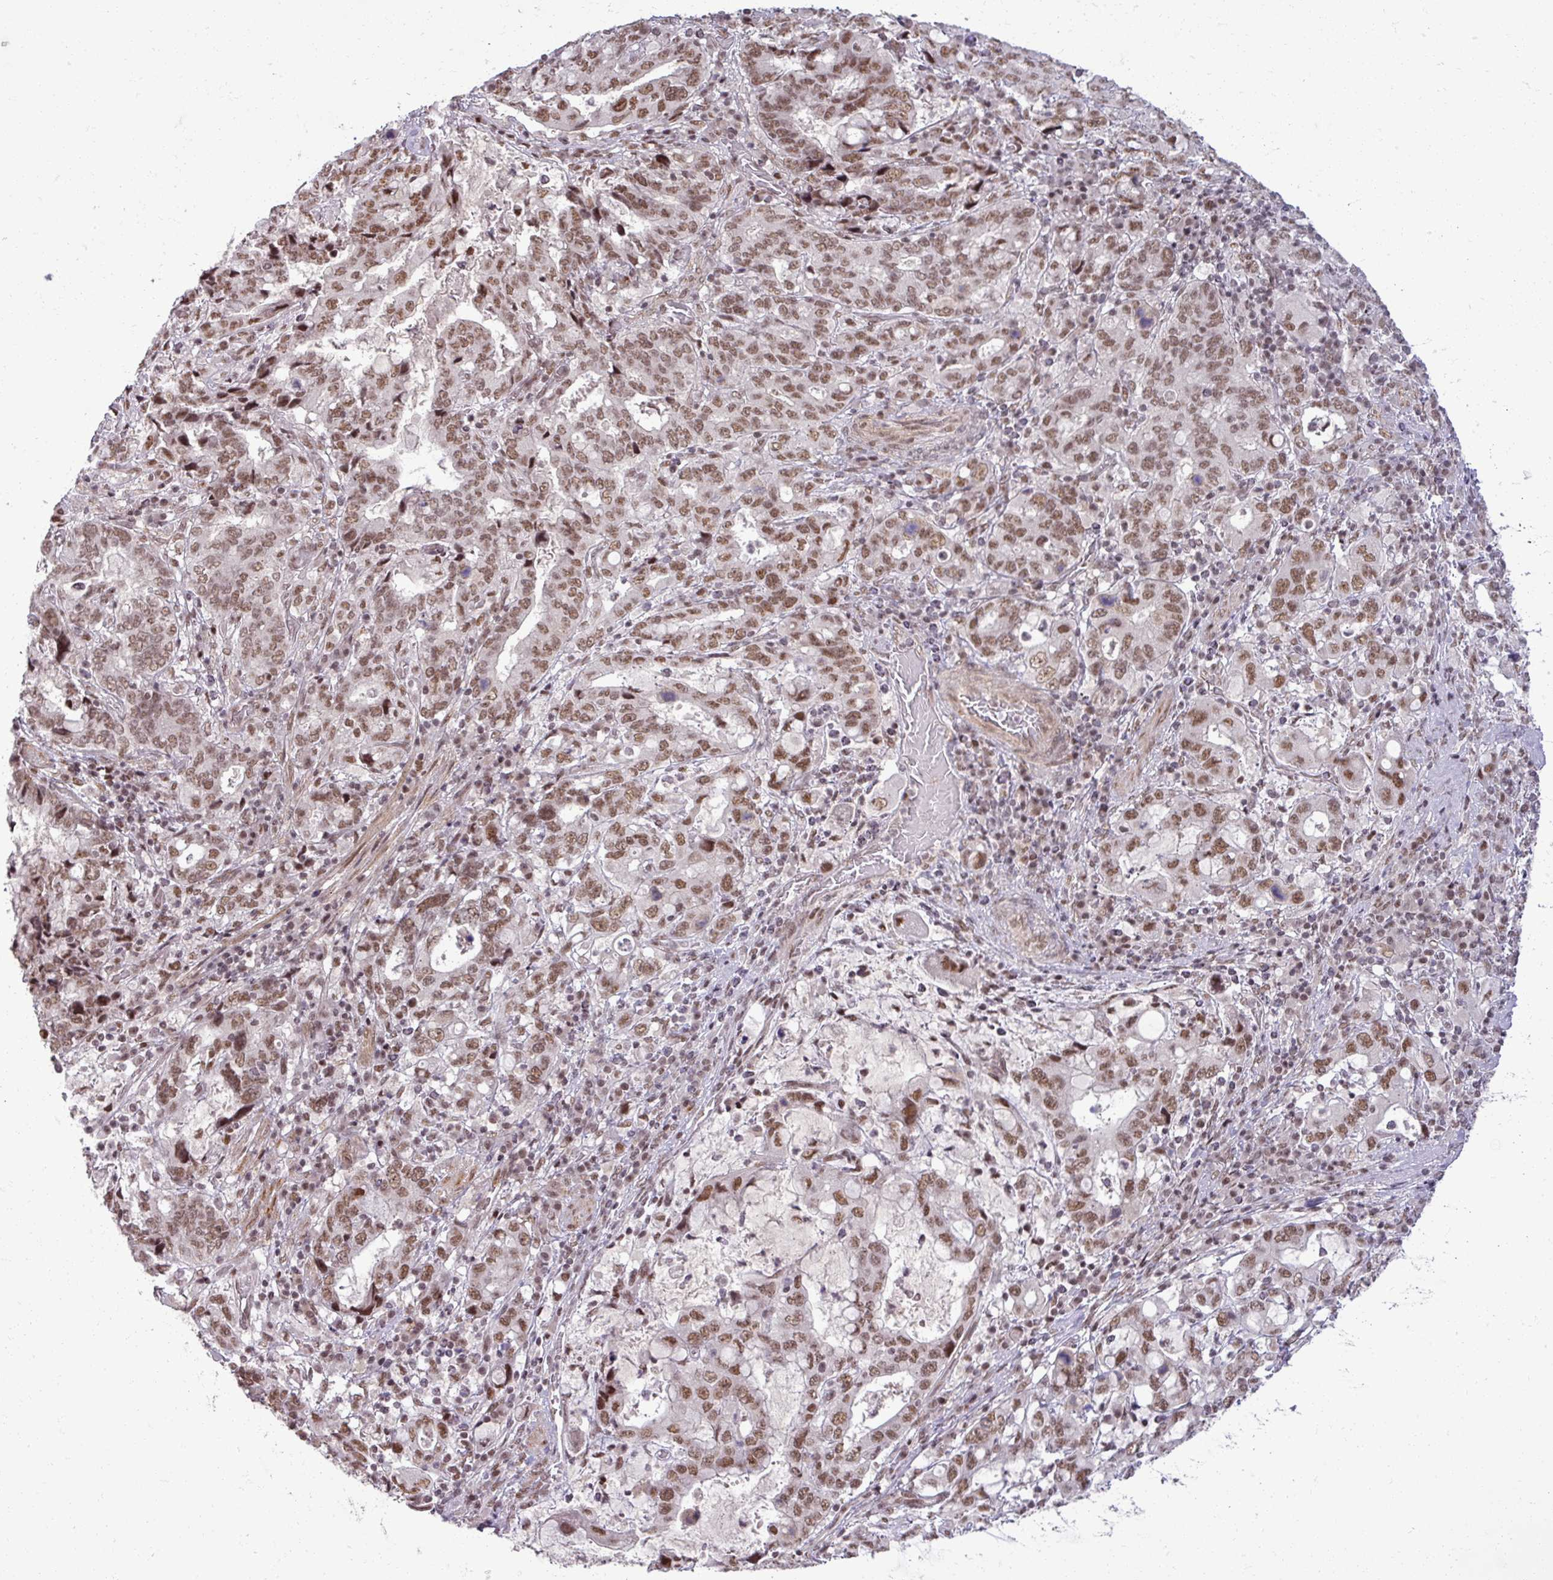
{"staining": {"intensity": "moderate", "quantity": ">75%", "location": "nuclear"}, "tissue": "stomach cancer", "cell_type": "Tumor cells", "image_type": "cancer", "snomed": [{"axis": "morphology", "description": "Adenocarcinoma, NOS"}, {"axis": "topography", "description": "Stomach, upper"}, {"axis": "topography", "description": "Stomach"}], "caption": "High-power microscopy captured an IHC micrograph of adenocarcinoma (stomach), revealing moderate nuclear expression in approximately >75% of tumor cells.", "gene": "PTPN20", "patient": {"sex": "male", "age": 62}}